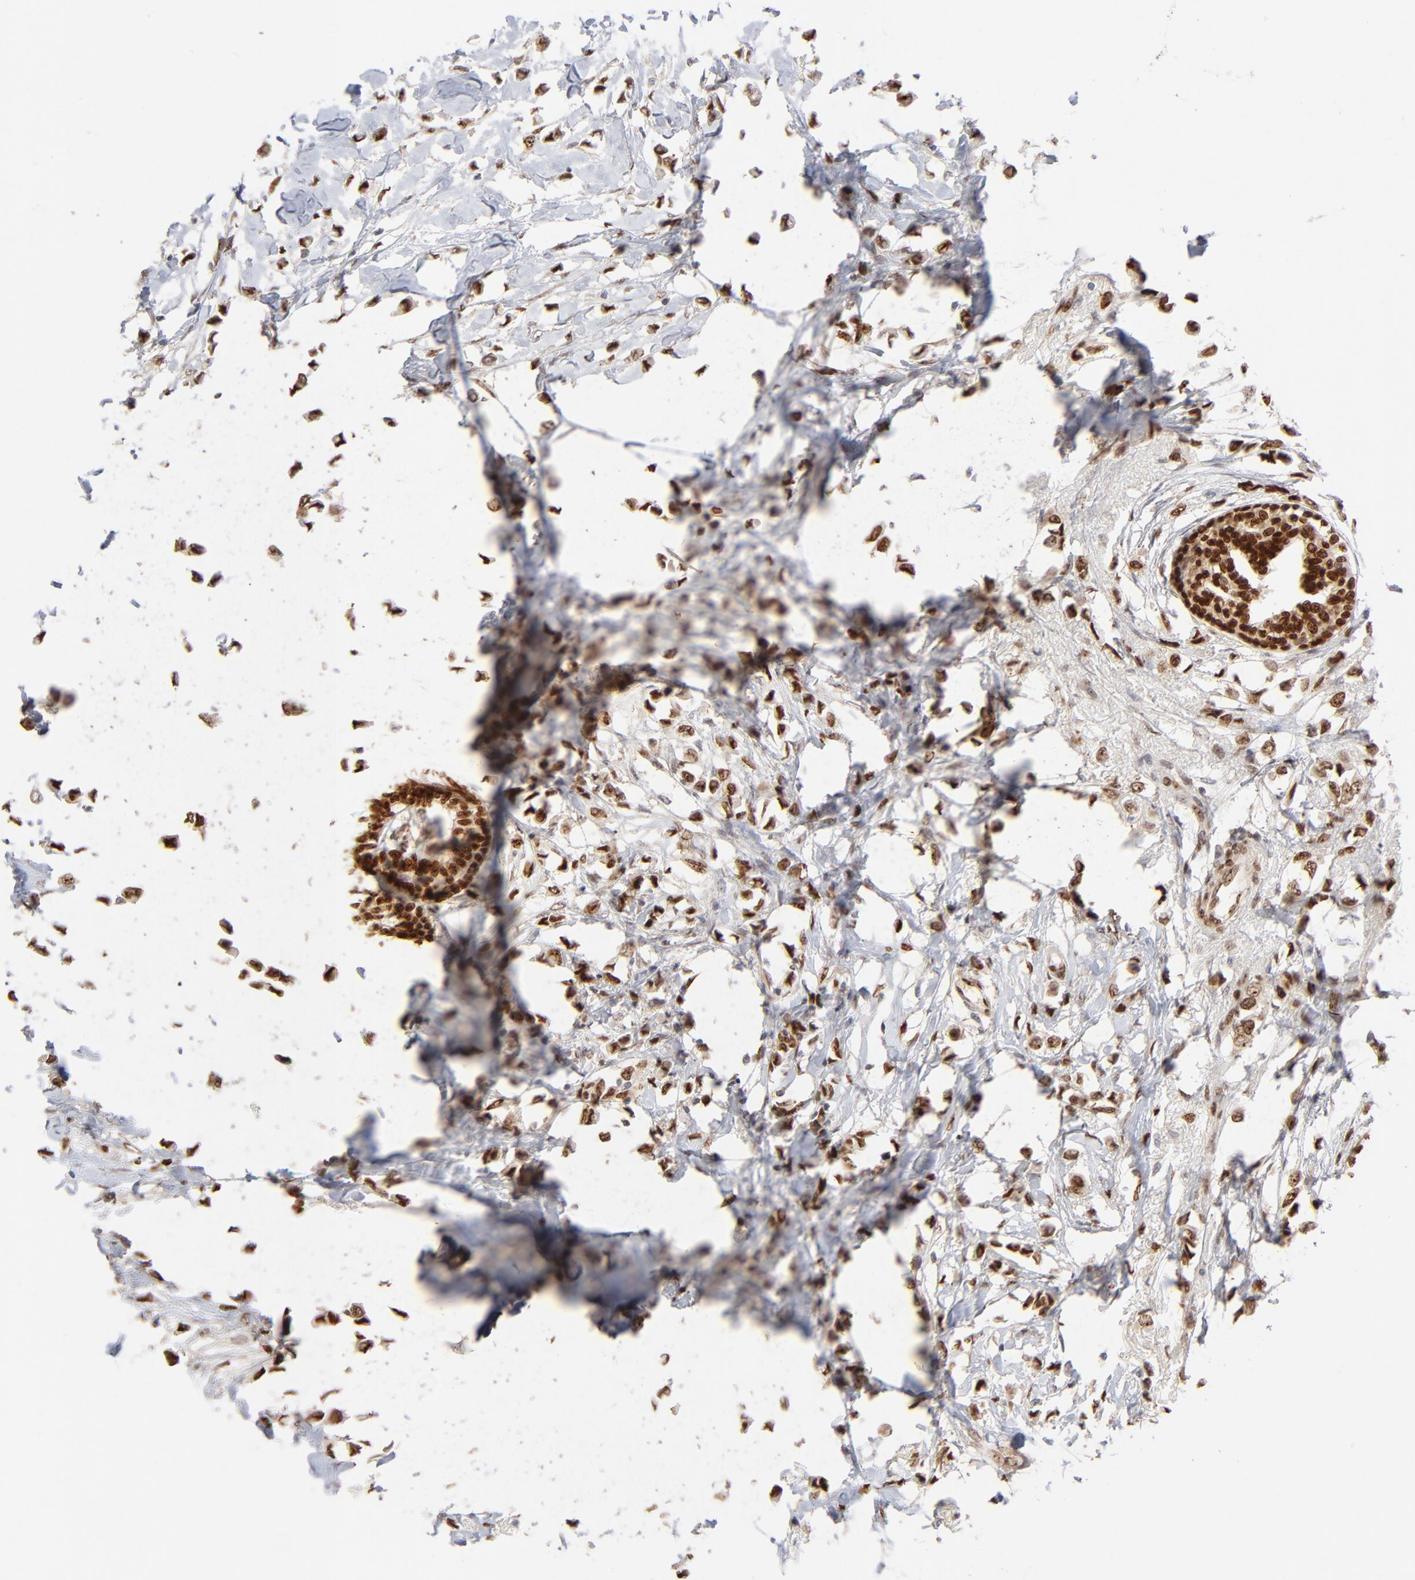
{"staining": {"intensity": "moderate", "quantity": ">75%", "location": "nuclear"}, "tissue": "breast cancer", "cell_type": "Tumor cells", "image_type": "cancer", "snomed": [{"axis": "morphology", "description": "Lobular carcinoma"}, {"axis": "topography", "description": "Breast"}], "caption": "Breast cancer was stained to show a protein in brown. There is medium levels of moderate nuclear expression in about >75% of tumor cells.", "gene": "NFIB", "patient": {"sex": "female", "age": 51}}